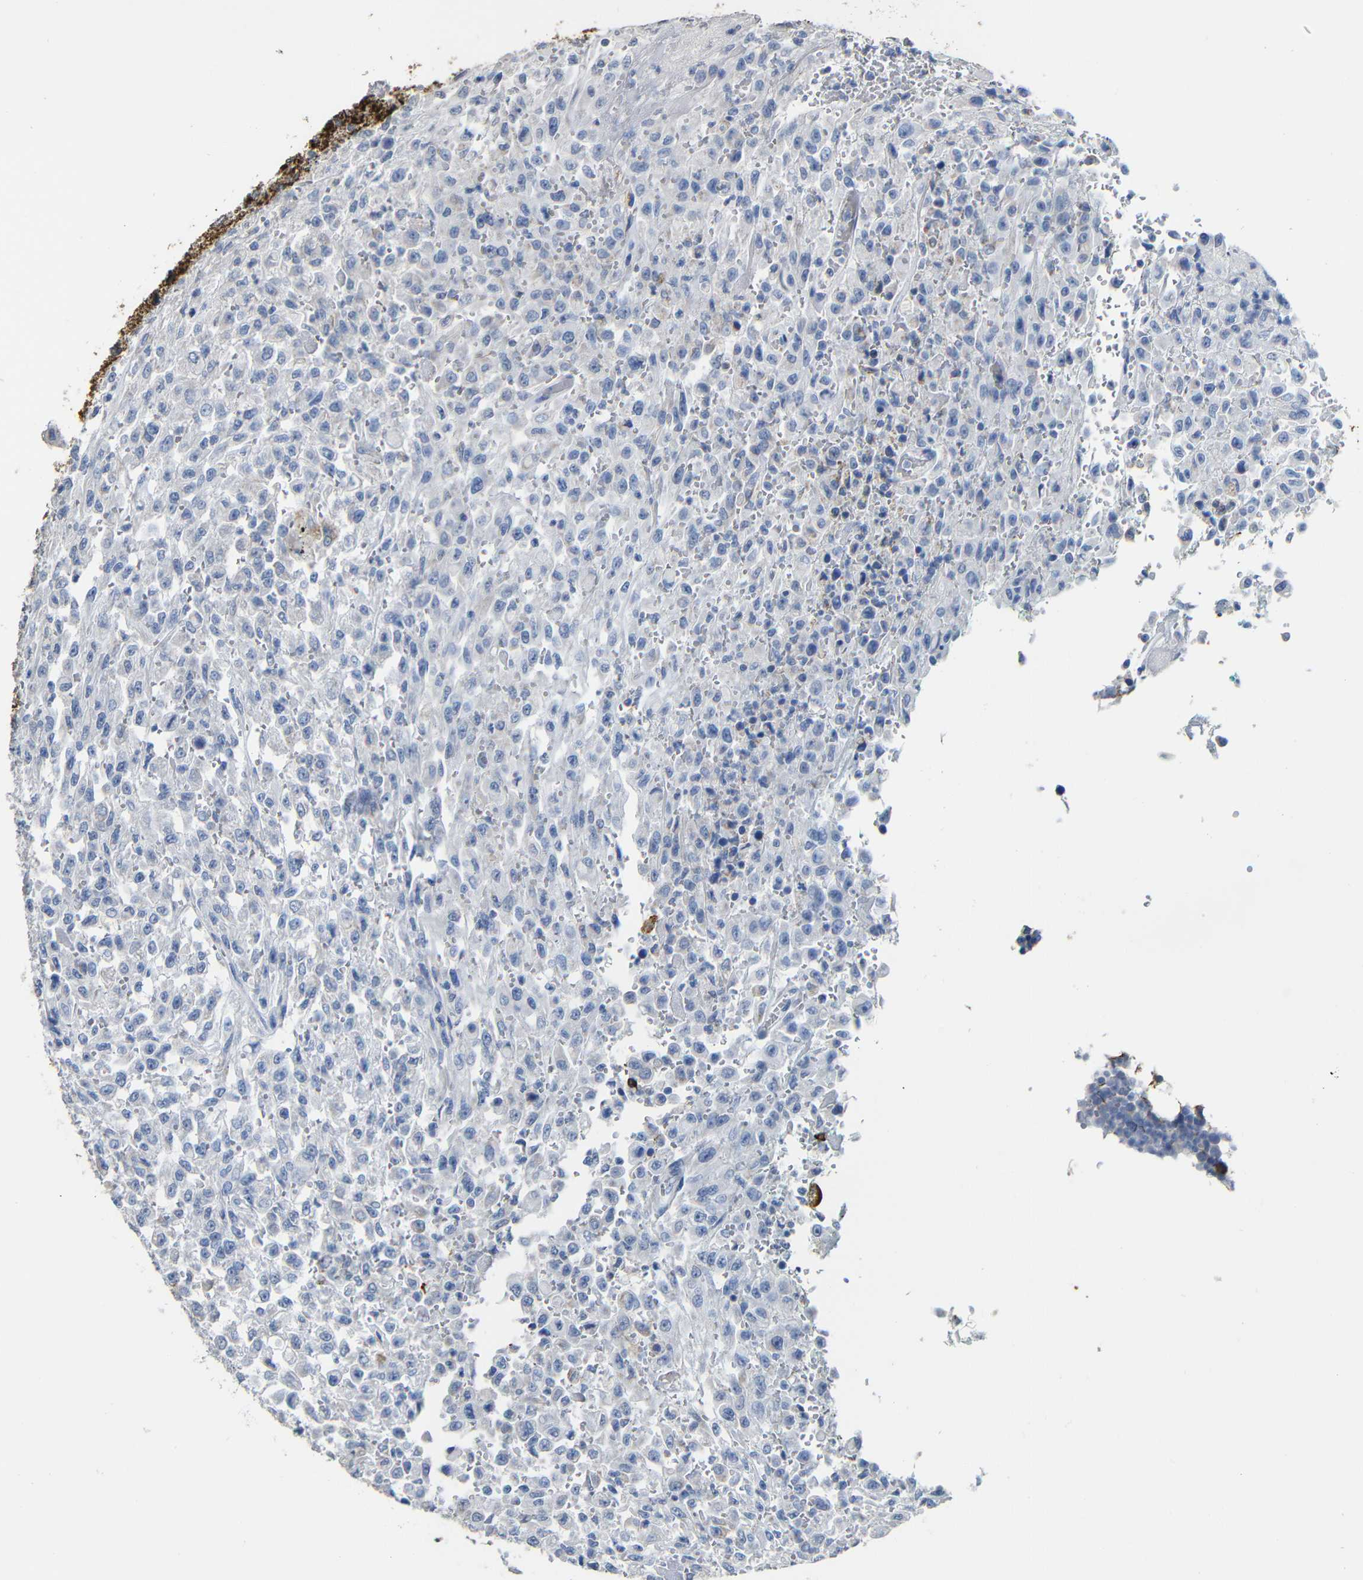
{"staining": {"intensity": "negative", "quantity": "none", "location": "none"}, "tissue": "urothelial cancer", "cell_type": "Tumor cells", "image_type": "cancer", "snomed": [{"axis": "morphology", "description": "Urothelial carcinoma, High grade"}, {"axis": "topography", "description": "Urinary bladder"}], "caption": "Micrograph shows no protein positivity in tumor cells of urothelial cancer tissue.", "gene": "MAOA", "patient": {"sex": "male", "age": 46}}